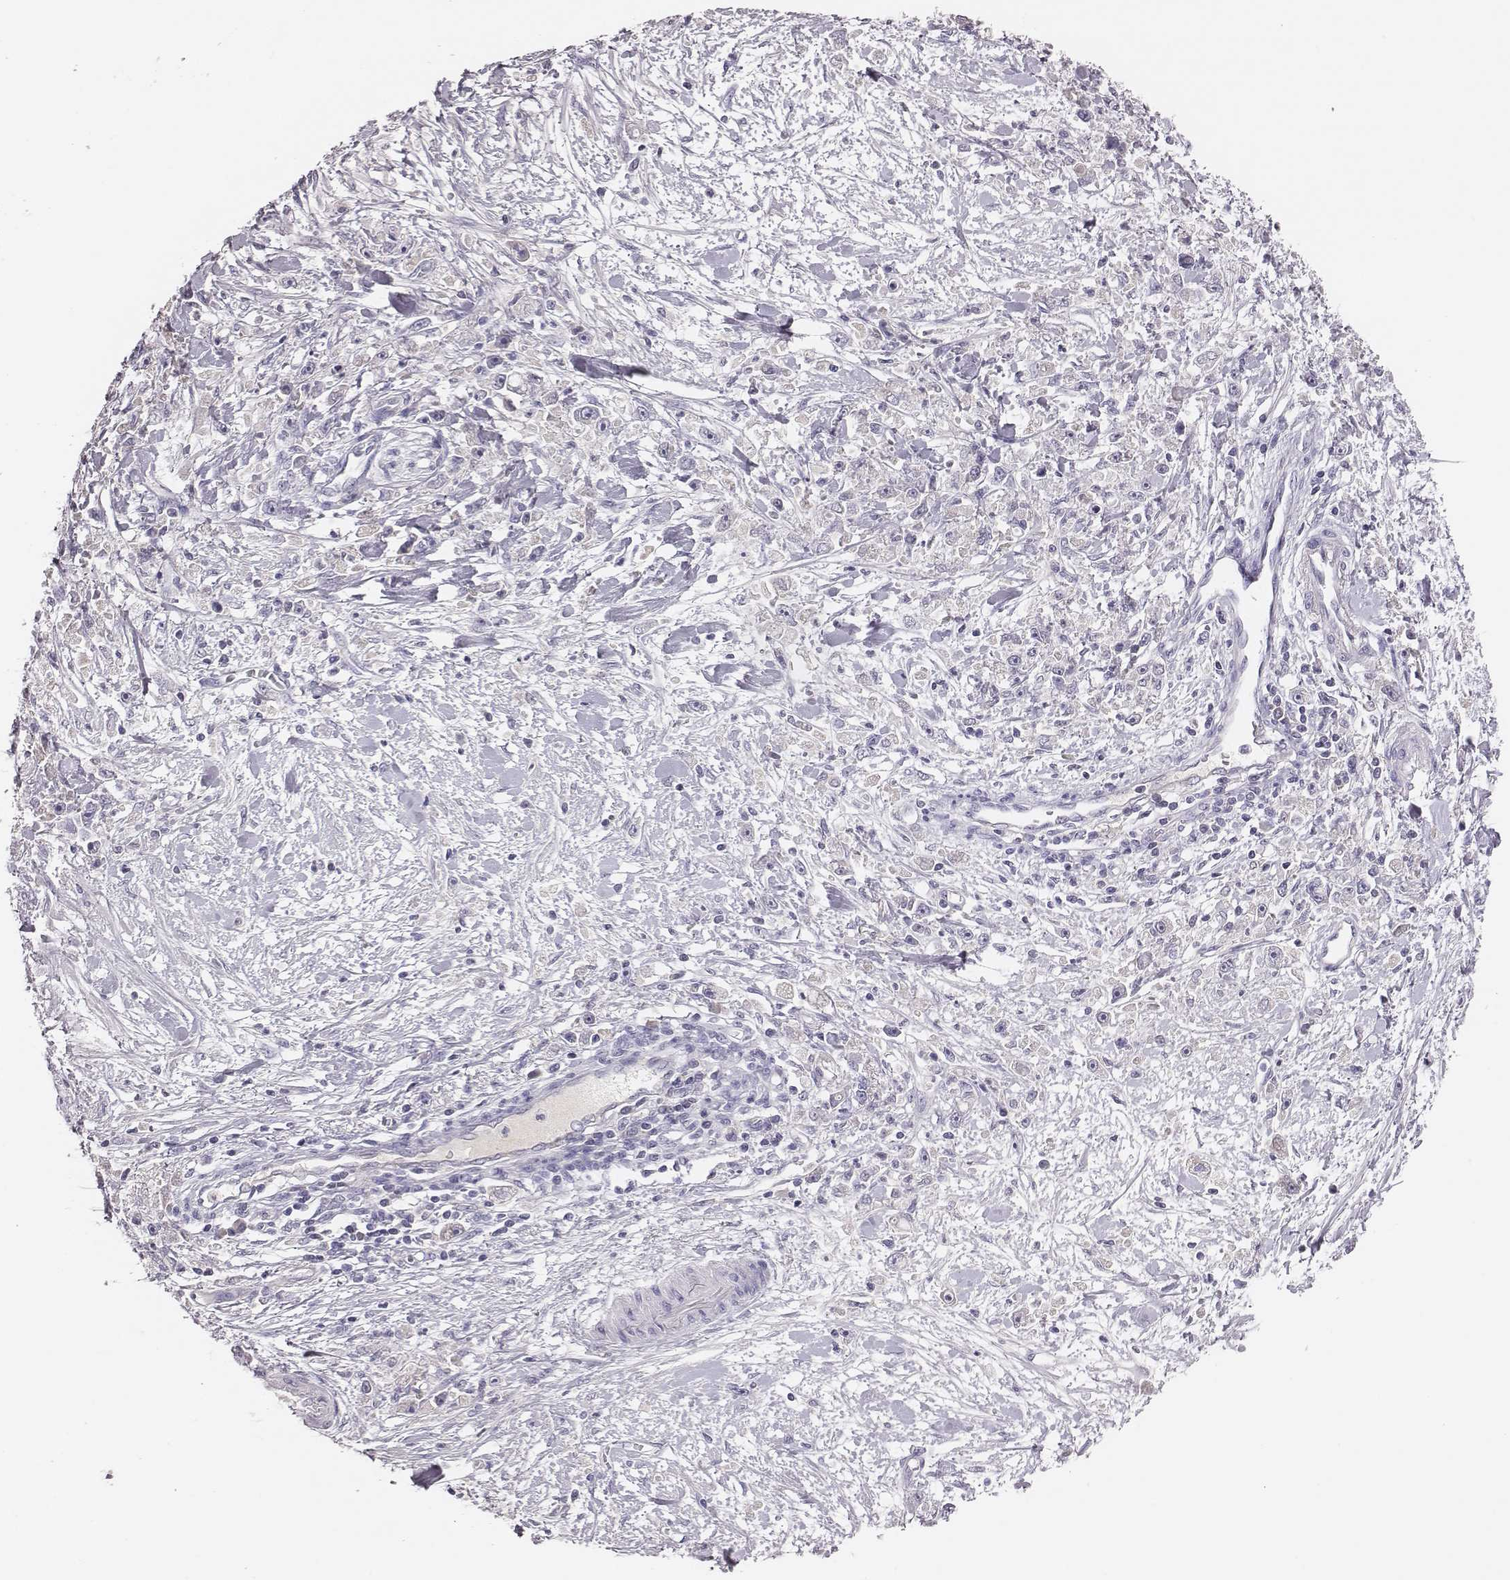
{"staining": {"intensity": "negative", "quantity": "none", "location": "none"}, "tissue": "stomach cancer", "cell_type": "Tumor cells", "image_type": "cancer", "snomed": [{"axis": "morphology", "description": "Adenocarcinoma, NOS"}, {"axis": "topography", "description": "Stomach"}], "caption": "Immunohistochemical staining of human stomach adenocarcinoma shows no significant positivity in tumor cells. (DAB (3,3'-diaminobenzidine) immunohistochemistry (IHC) visualized using brightfield microscopy, high magnification).", "gene": "EN1", "patient": {"sex": "female", "age": 59}}